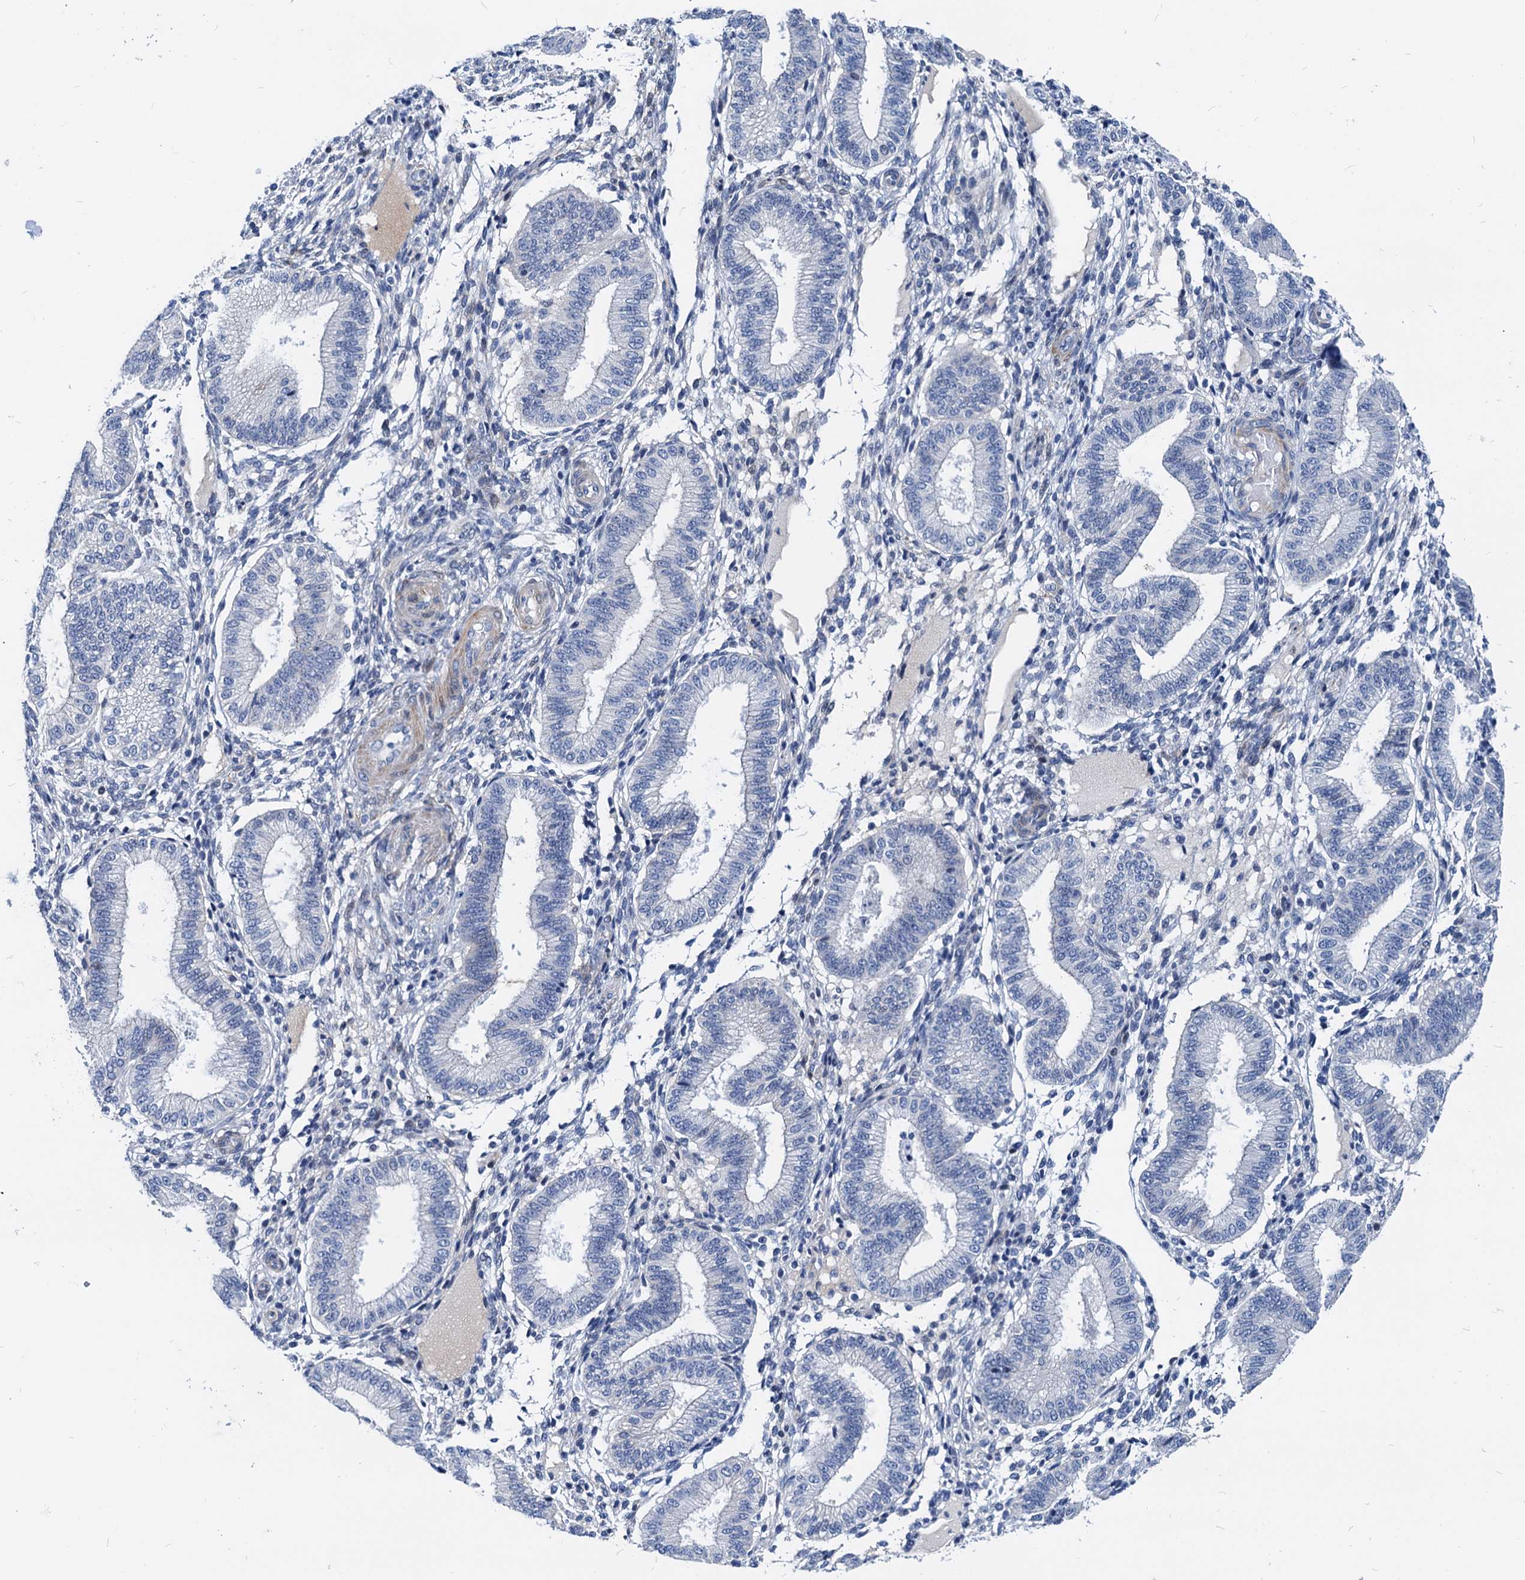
{"staining": {"intensity": "negative", "quantity": "none", "location": "none"}, "tissue": "endometrium", "cell_type": "Cells in endometrial stroma", "image_type": "normal", "snomed": [{"axis": "morphology", "description": "Normal tissue, NOS"}, {"axis": "topography", "description": "Endometrium"}], "caption": "A high-resolution histopathology image shows immunohistochemistry (IHC) staining of benign endometrium, which displays no significant staining in cells in endometrial stroma. (Brightfield microscopy of DAB (3,3'-diaminobenzidine) immunohistochemistry (IHC) at high magnification).", "gene": "HSF2", "patient": {"sex": "female", "age": 39}}